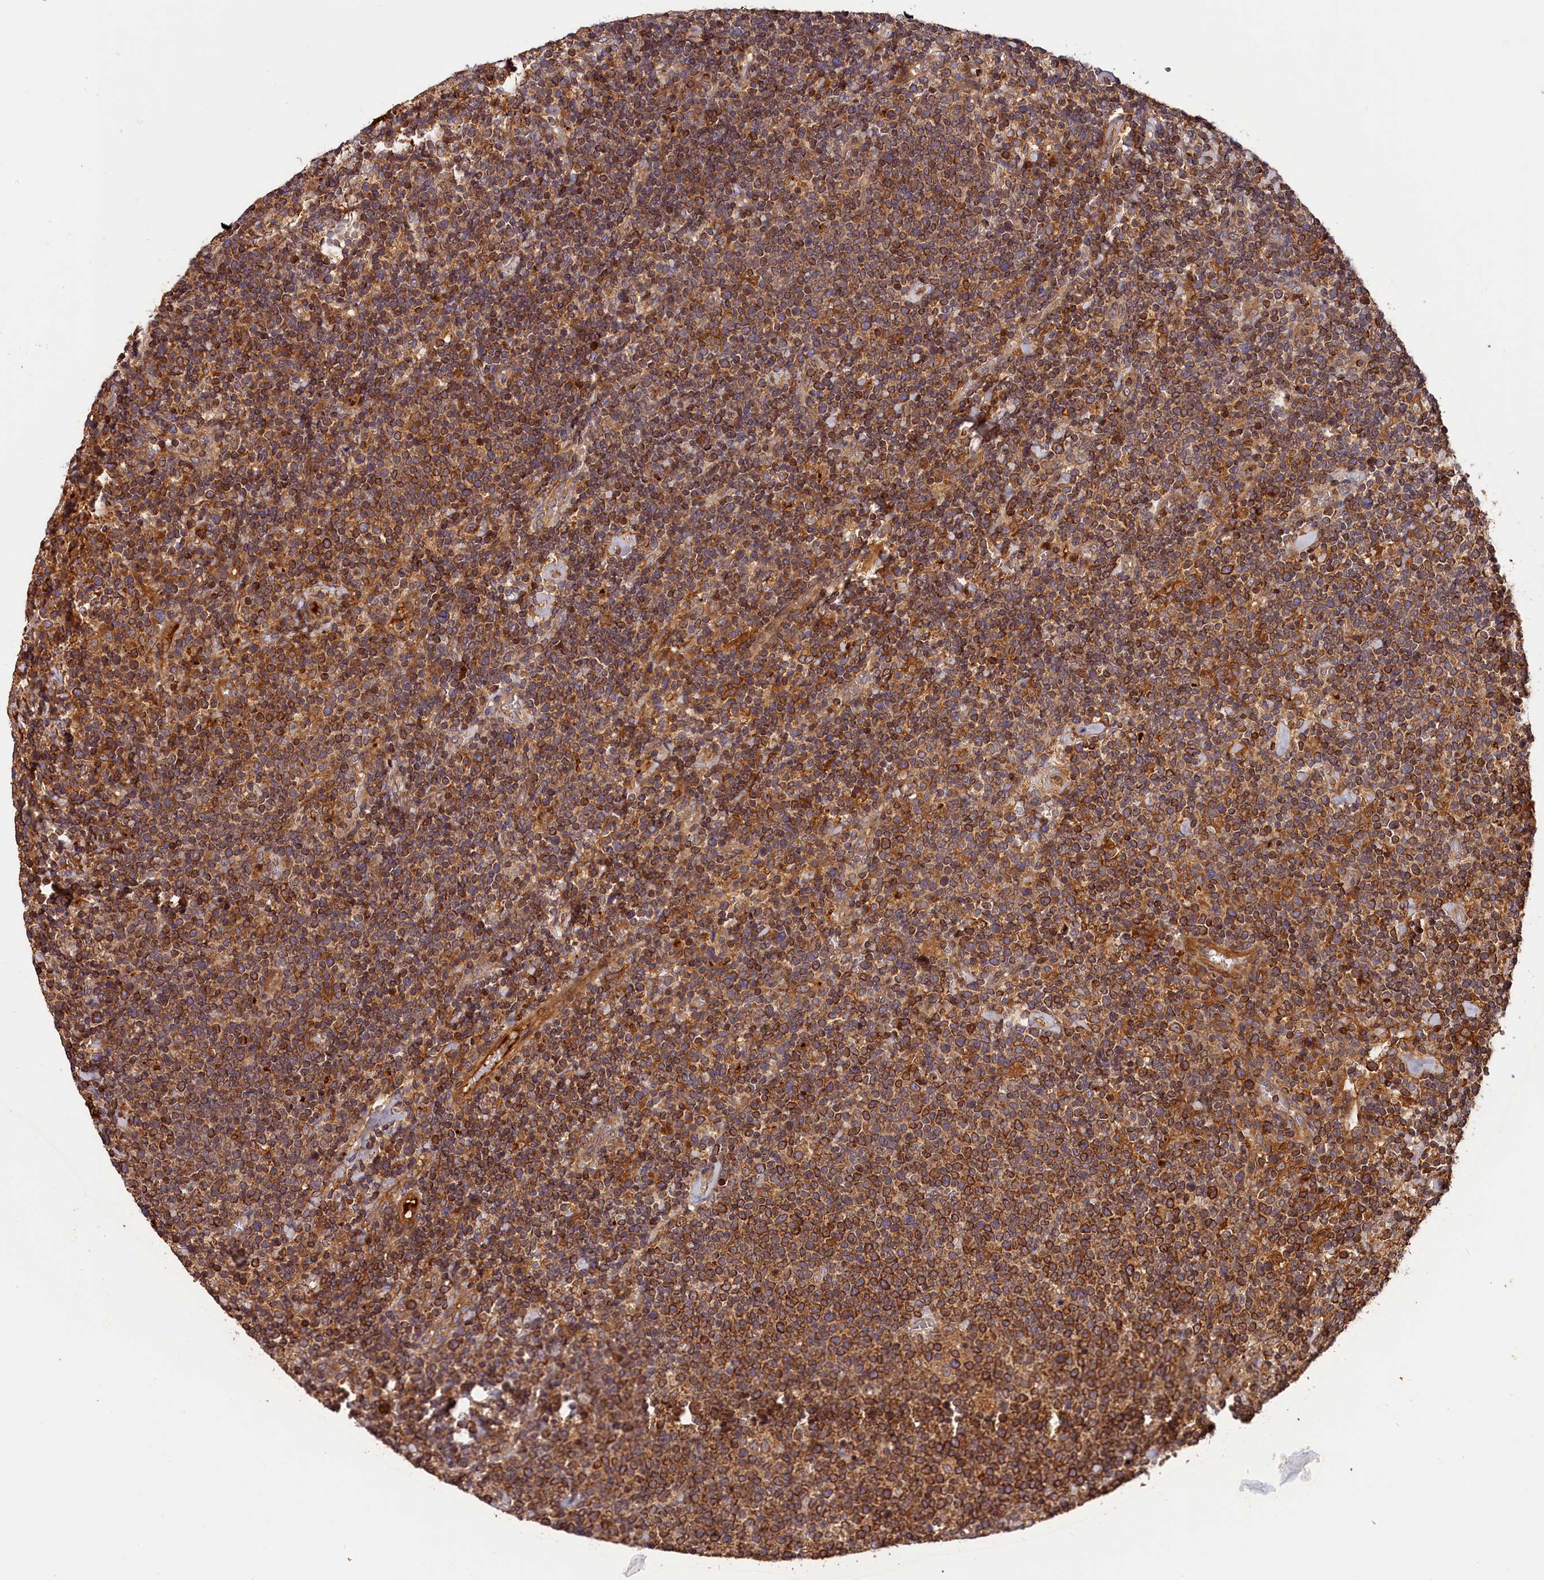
{"staining": {"intensity": "strong", "quantity": ">75%", "location": "cytoplasmic/membranous"}, "tissue": "lymphoma", "cell_type": "Tumor cells", "image_type": "cancer", "snomed": [{"axis": "morphology", "description": "Malignant lymphoma, non-Hodgkin's type, High grade"}, {"axis": "topography", "description": "Lymph node"}], "caption": "Strong cytoplasmic/membranous staining is identified in about >75% of tumor cells in lymphoma. (IHC, brightfield microscopy, high magnification).", "gene": "HMOX2", "patient": {"sex": "male", "age": 61}}